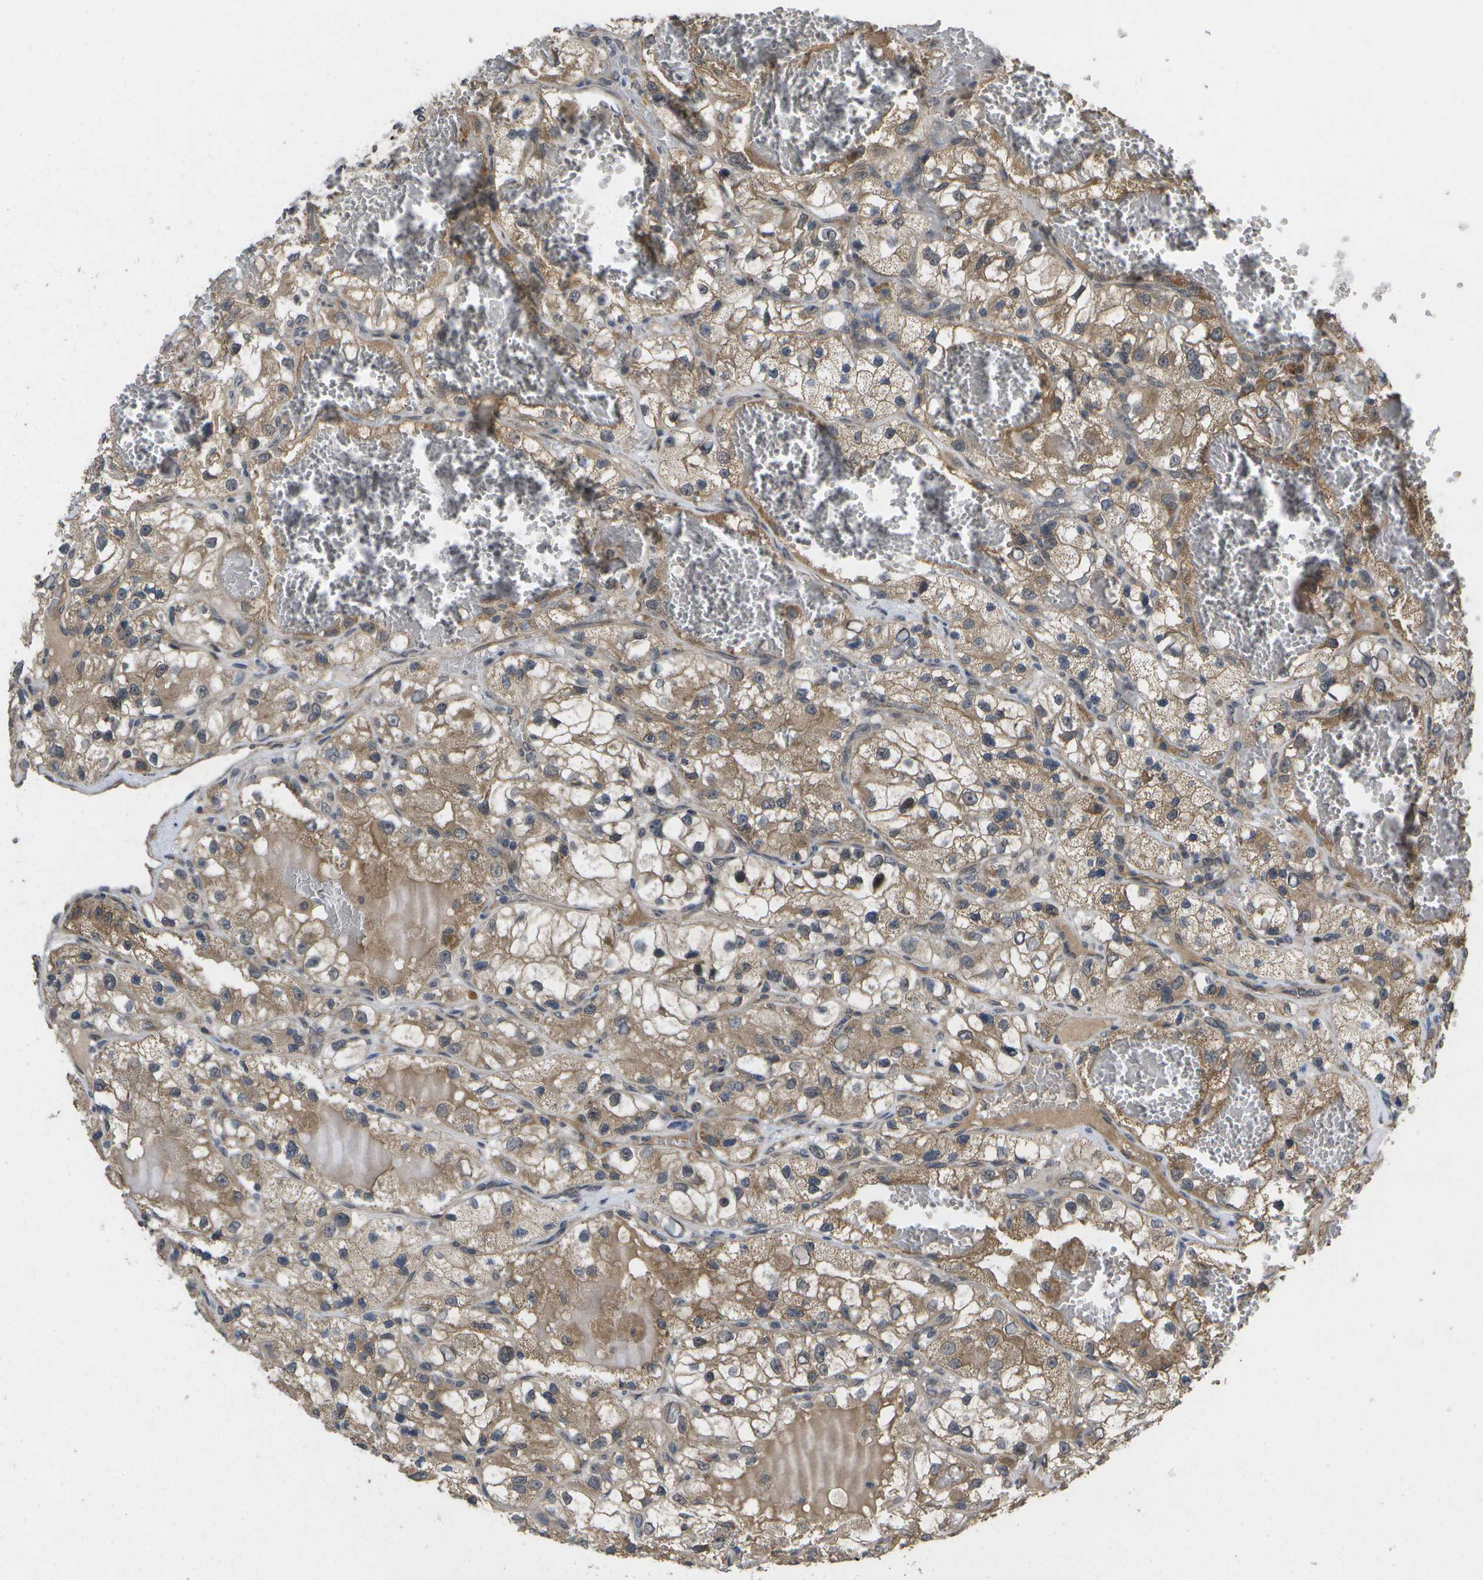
{"staining": {"intensity": "moderate", "quantity": ">75%", "location": "cytoplasmic/membranous"}, "tissue": "renal cancer", "cell_type": "Tumor cells", "image_type": "cancer", "snomed": [{"axis": "morphology", "description": "Adenocarcinoma, NOS"}, {"axis": "topography", "description": "Kidney"}], "caption": "Protein positivity by immunohistochemistry exhibits moderate cytoplasmic/membranous positivity in about >75% of tumor cells in renal cancer. Using DAB (brown) and hematoxylin (blue) stains, captured at high magnification using brightfield microscopy.", "gene": "ALAS1", "patient": {"sex": "female", "age": 57}}